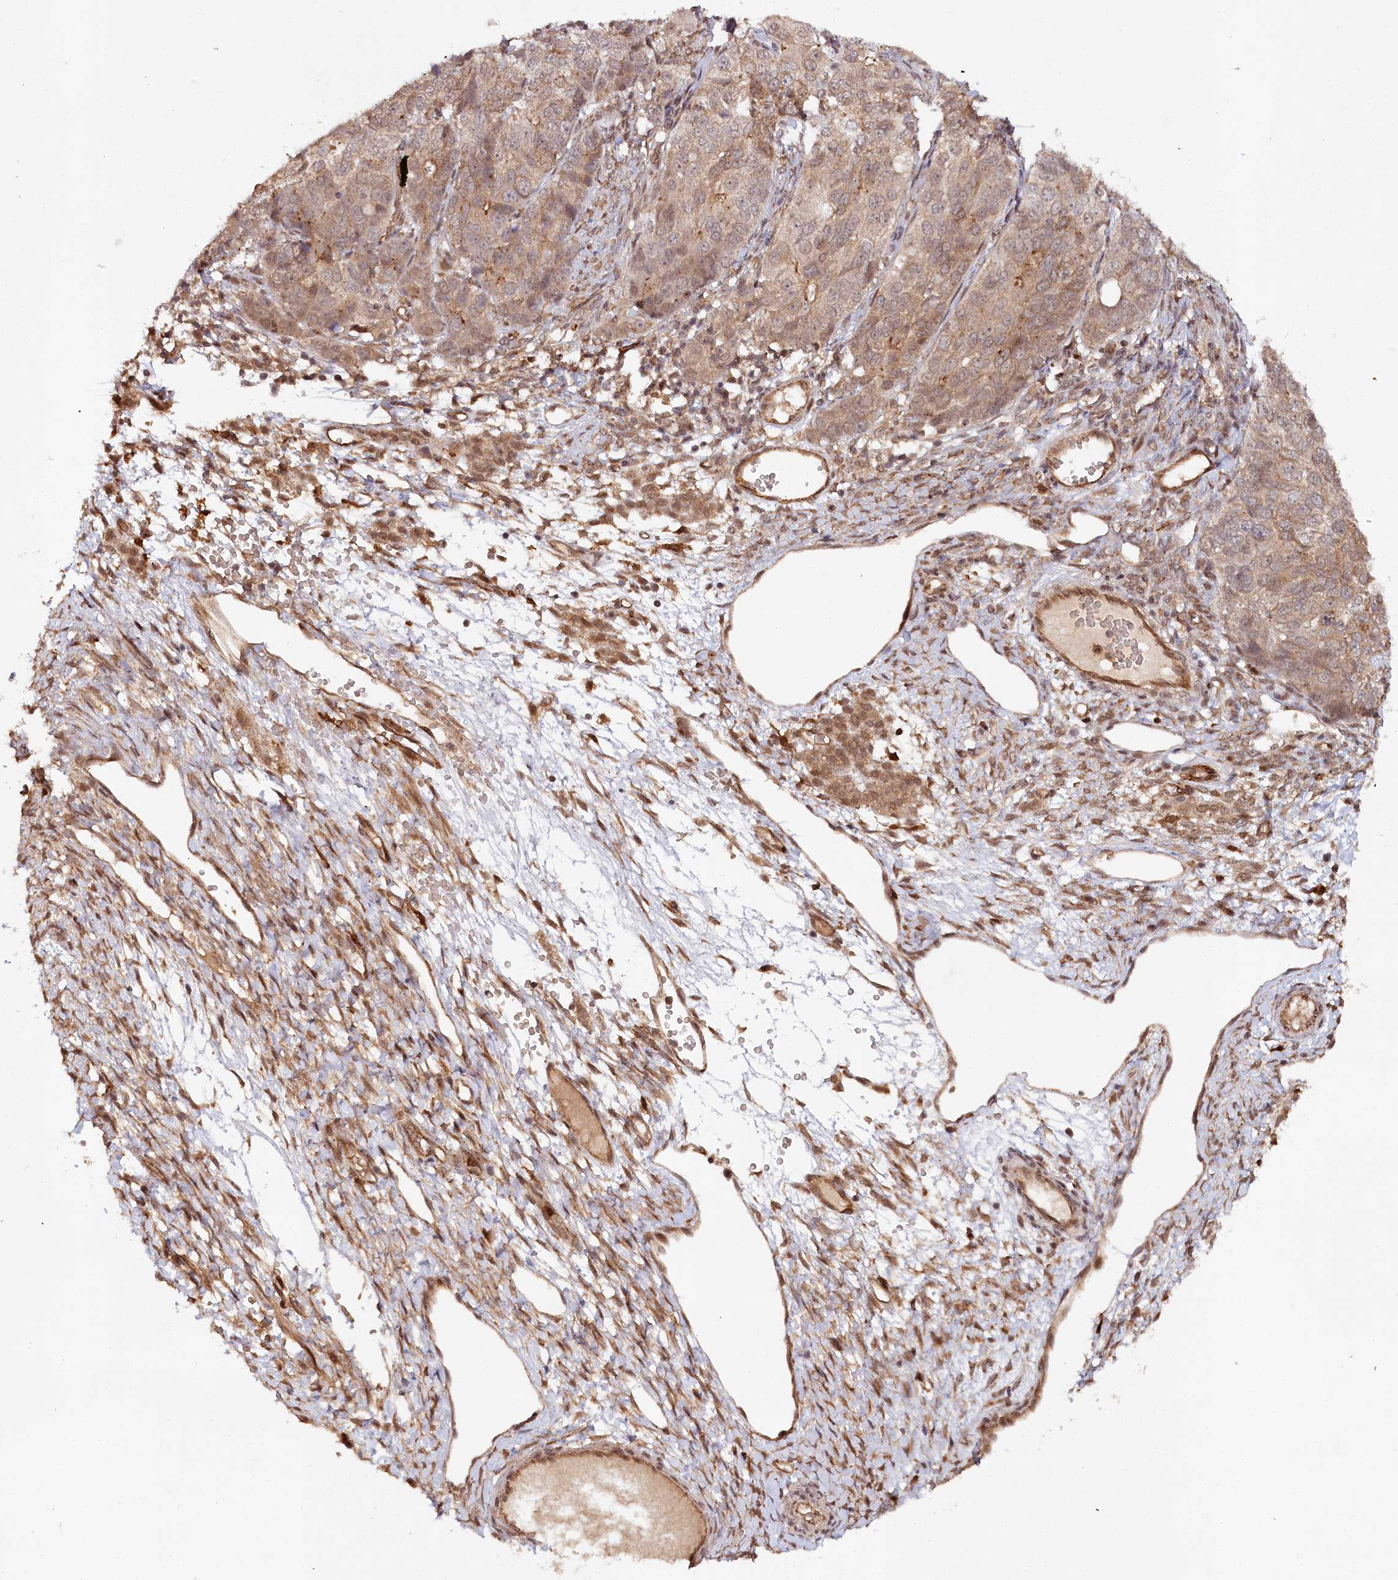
{"staining": {"intensity": "moderate", "quantity": ">75%", "location": "nuclear"}, "tissue": "ovarian cancer", "cell_type": "Tumor cells", "image_type": "cancer", "snomed": [{"axis": "morphology", "description": "Carcinoma, endometroid"}, {"axis": "topography", "description": "Ovary"}], "caption": "There is medium levels of moderate nuclear expression in tumor cells of ovarian cancer, as demonstrated by immunohistochemical staining (brown color).", "gene": "ALKBH8", "patient": {"sex": "female", "age": 51}}